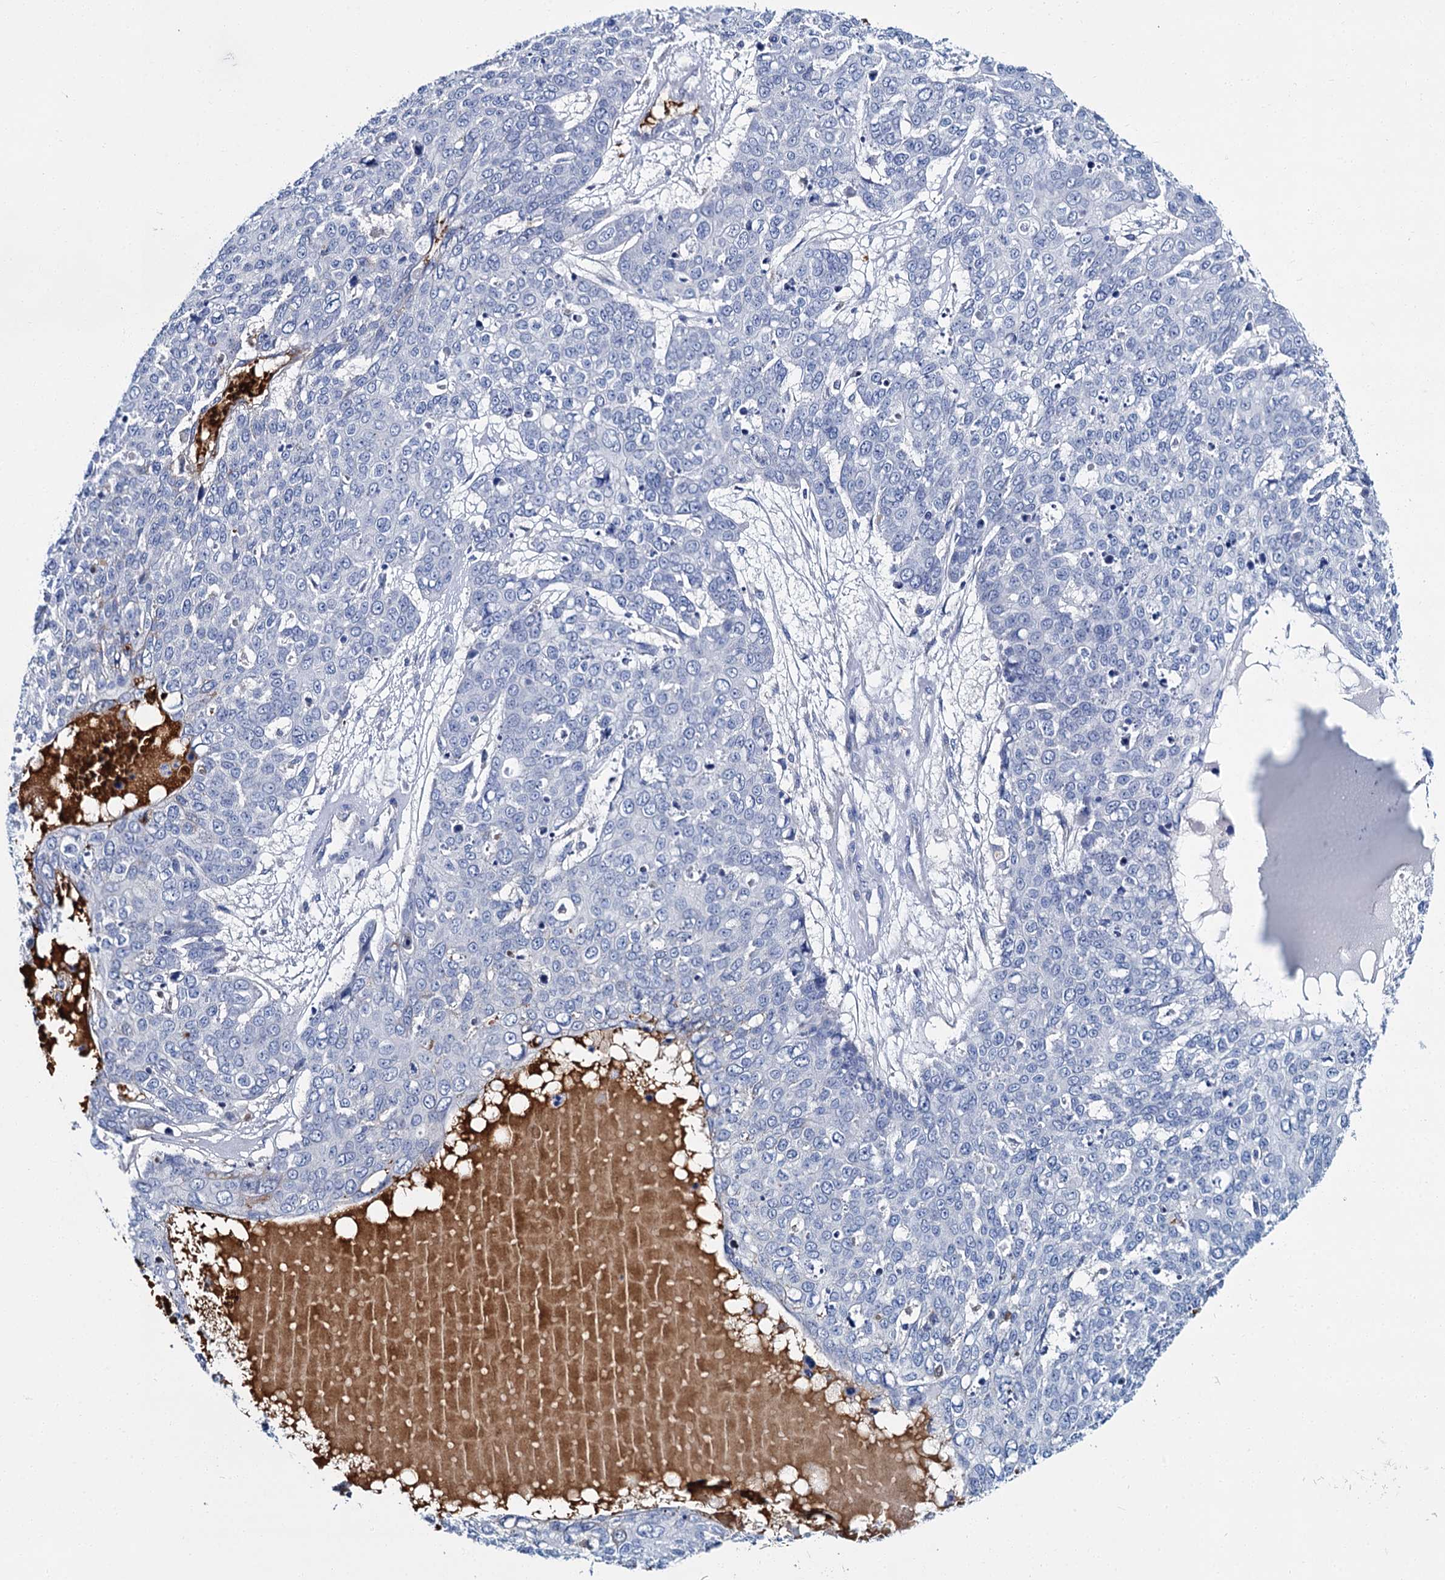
{"staining": {"intensity": "negative", "quantity": "none", "location": "none"}, "tissue": "skin cancer", "cell_type": "Tumor cells", "image_type": "cancer", "snomed": [{"axis": "morphology", "description": "Squamous cell carcinoma, NOS"}, {"axis": "topography", "description": "Skin"}], "caption": "High magnification brightfield microscopy of skin squamous cell carcinoma stained with DAB (brown) and counterstained with hematoxylin (blue): tumor cells show no significant staining.", "gene": "ATG2A", "patient": {"sex": "male", "age": 71}}